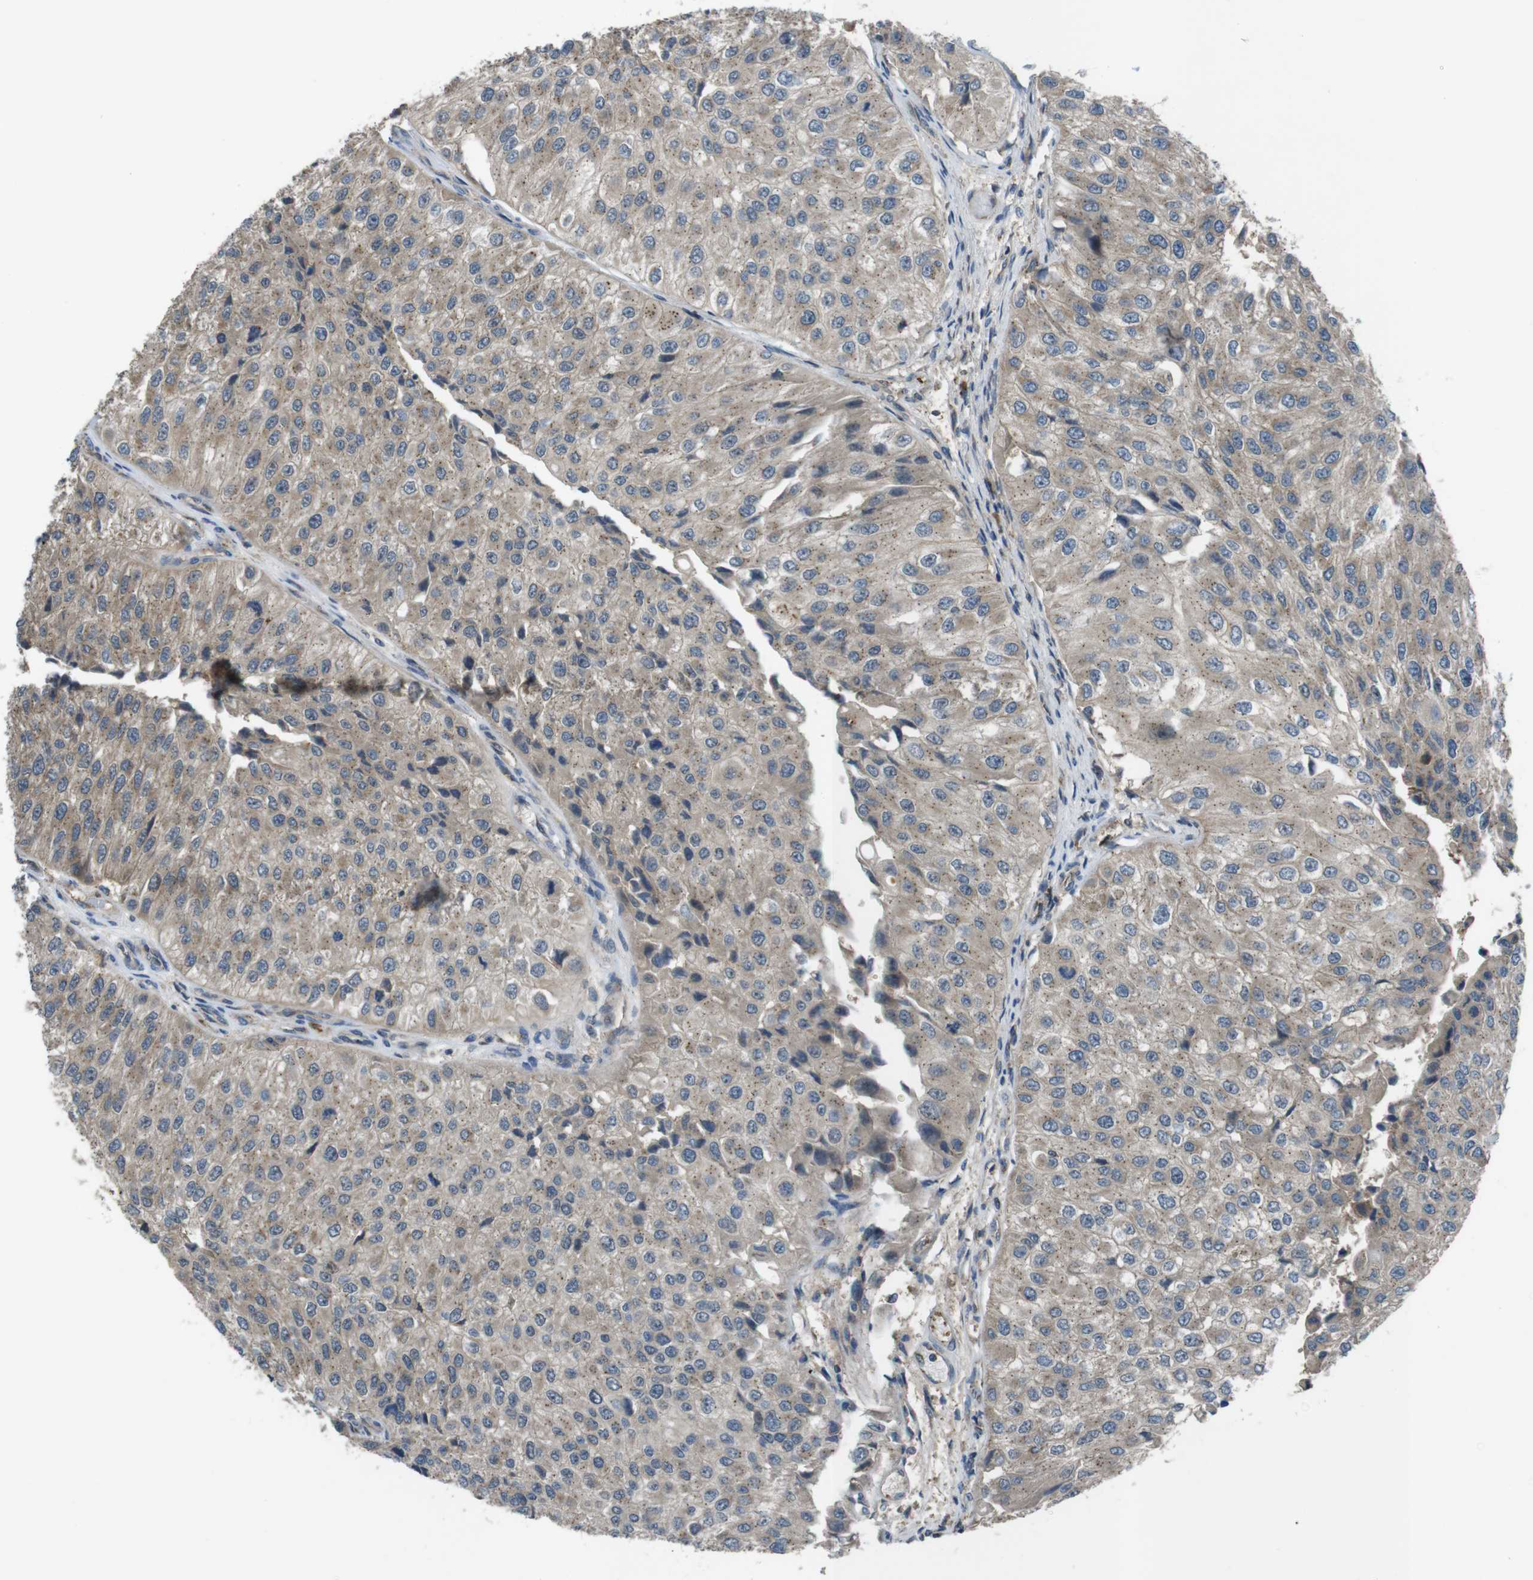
{"staining": {"intensity": "moderate", "quantity": "25%-75%", "location": "cytoplasmic/membranous"}, "tissue": "urothelial cancer", "cell_type": "Tumor cells", "image_type": "cancer", "snomed": [{"axis": "morphology", "description": "Urothelial carcinoma, High grade"}, {"axis": "topography", "description": "Kidney"}, {"axis": "topography", "description": "Urinary bladder"}], "caption": "Immunohistochemistry photomicrograph of neoplastic tissue: urothelial cancer stained using immunohistochemistry (IHC) demonstrates medium levels of moderate protein expression localized specifically in the cytoplasmic/membranous of tumor cells, appearing as a cytoplasmic/membranous brown color.", "gene": "SLC22A23", "patient": {"sex": "male", "age": 77}}